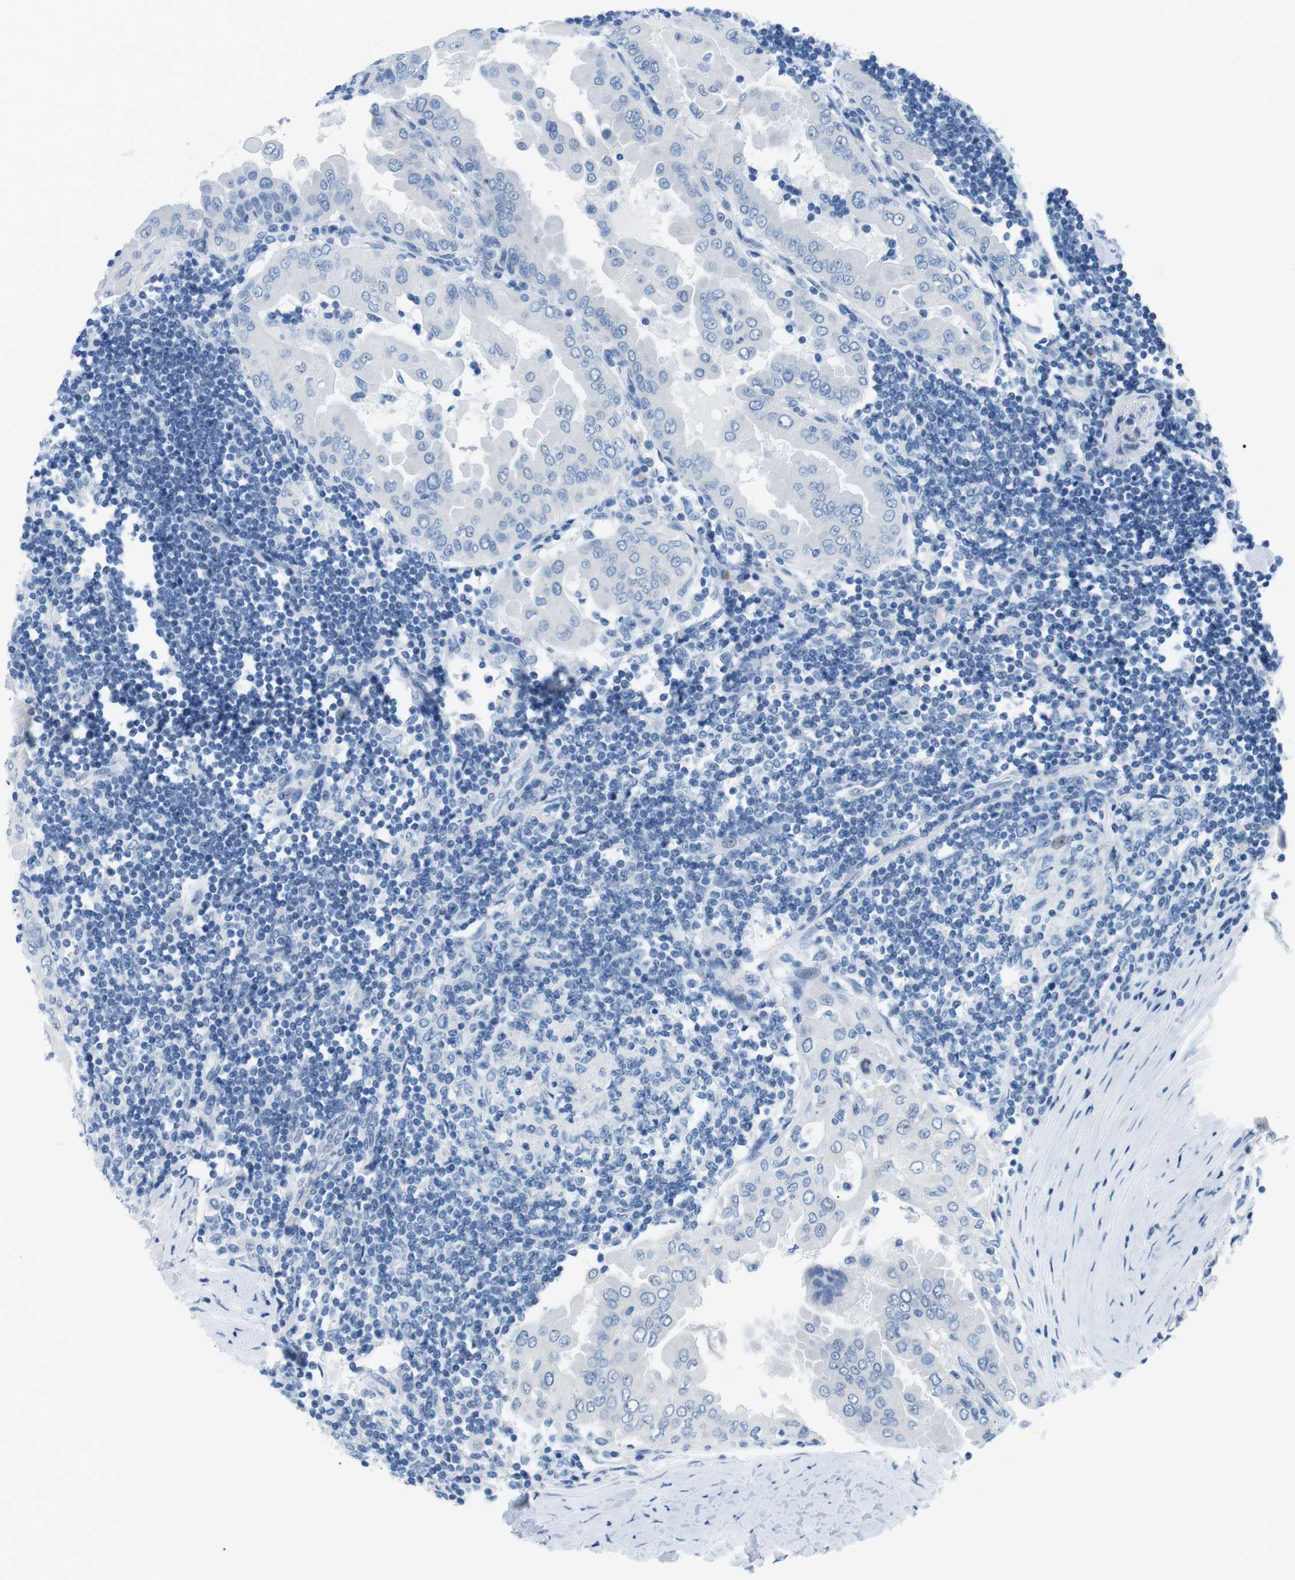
{"staining": {"intensity": "negative", "quantity": "none", "location": "none"}, "tissue": "thyroid cancer", "cell_type": "Tumor cells", "image_type": "cancer", "snomed": [{"axis": "morphology", "description": "Papillary adenocarcinoma, NOS"}, {"axis": "topography", "description": "Thyroid gland"}], "caption": "High power microscopy micrograph of an immunohistochemistry (IHC) image of thyroid papillary adenocarcinoma, revealing no significant expression in tumor cells. (Stains: DAB immunohistochemistry (IHC) with hematoxylin counter stain, Microscopy: brightfield microscopy at high magnification).", "gene": "MUC2", "patient": {"sex": "male", "age": 33}}